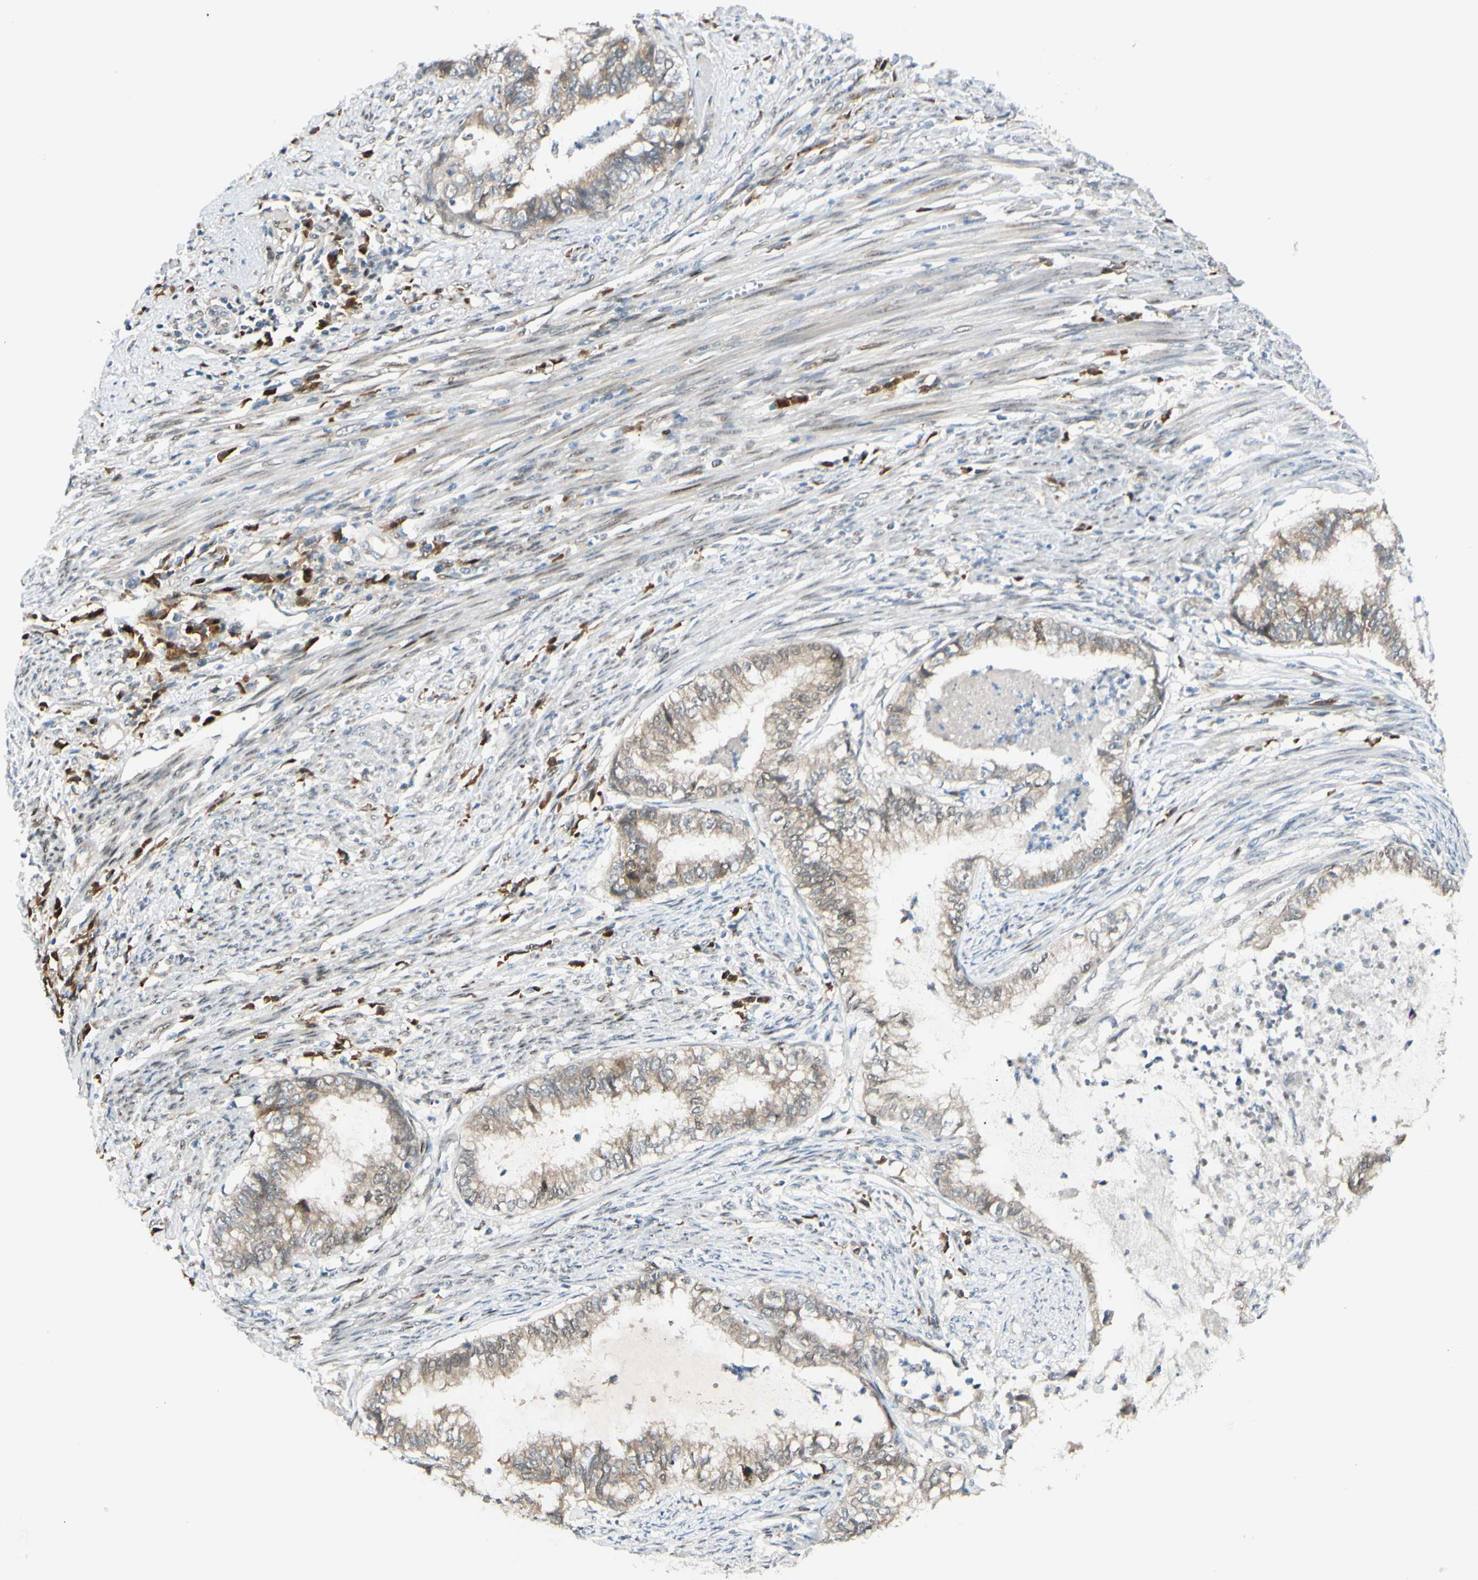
{"staining": {"intensity": "weak", "quantity": ">75%", "location": "cytoplasmic/membranous"}, "tissue": "endometrial cancer", "cell_type": "Tumor cells", "image_type": "cancer", "snomed": [{"axis": "morphology", "description": "Adenocarcinoma, NOS"}, {"axis": "topography", "description": "Endometrium"}], "caption": "Endometrial adenocarcinoma stained with a protein marker demonstrates weak staining in tumor cells.", "gene": "PTTG1", "patient": {"sex": "female", "age": 79}}